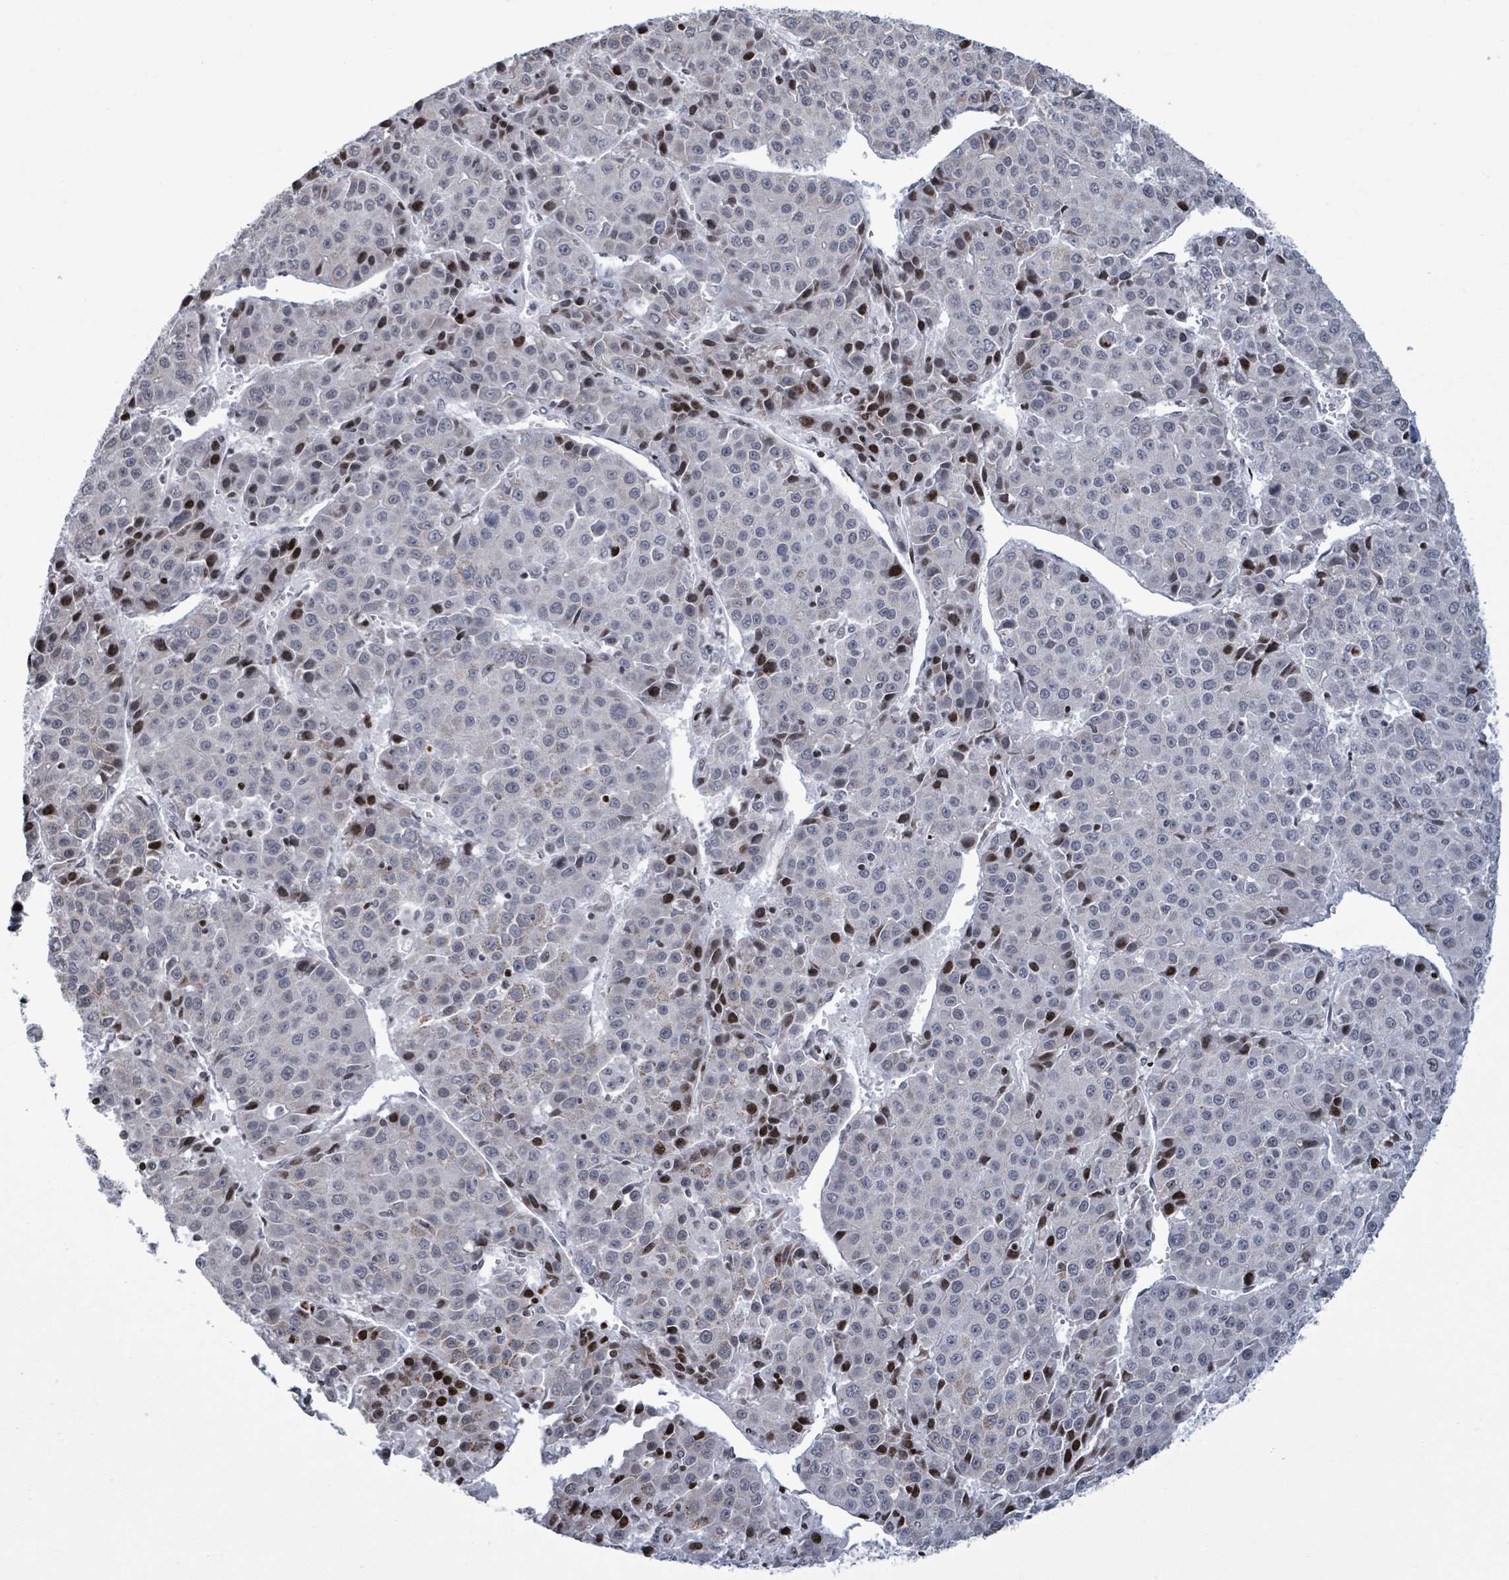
{"staining": {"intensity": "strong", "quantity": "<25%", "location": "nuclear"}, "tissue": "liver cancer", "cell_type": "Tumor cells", "image_type": "cancer", "snomed": [{"axis": "morphology", "description": "Carcinoma, Hepatocellular, NOS"}, {"axis": "topography", "description": "Liver"}], "caption": "Immunohistochemistry micrograph of human liver cancer stained for a protein (brown), which reveals medium levels of strong nuclear staining in approximately <25% of tumor cells.", "gene": "FNDC4", "patient": {"sex": "female", "age": 53}}